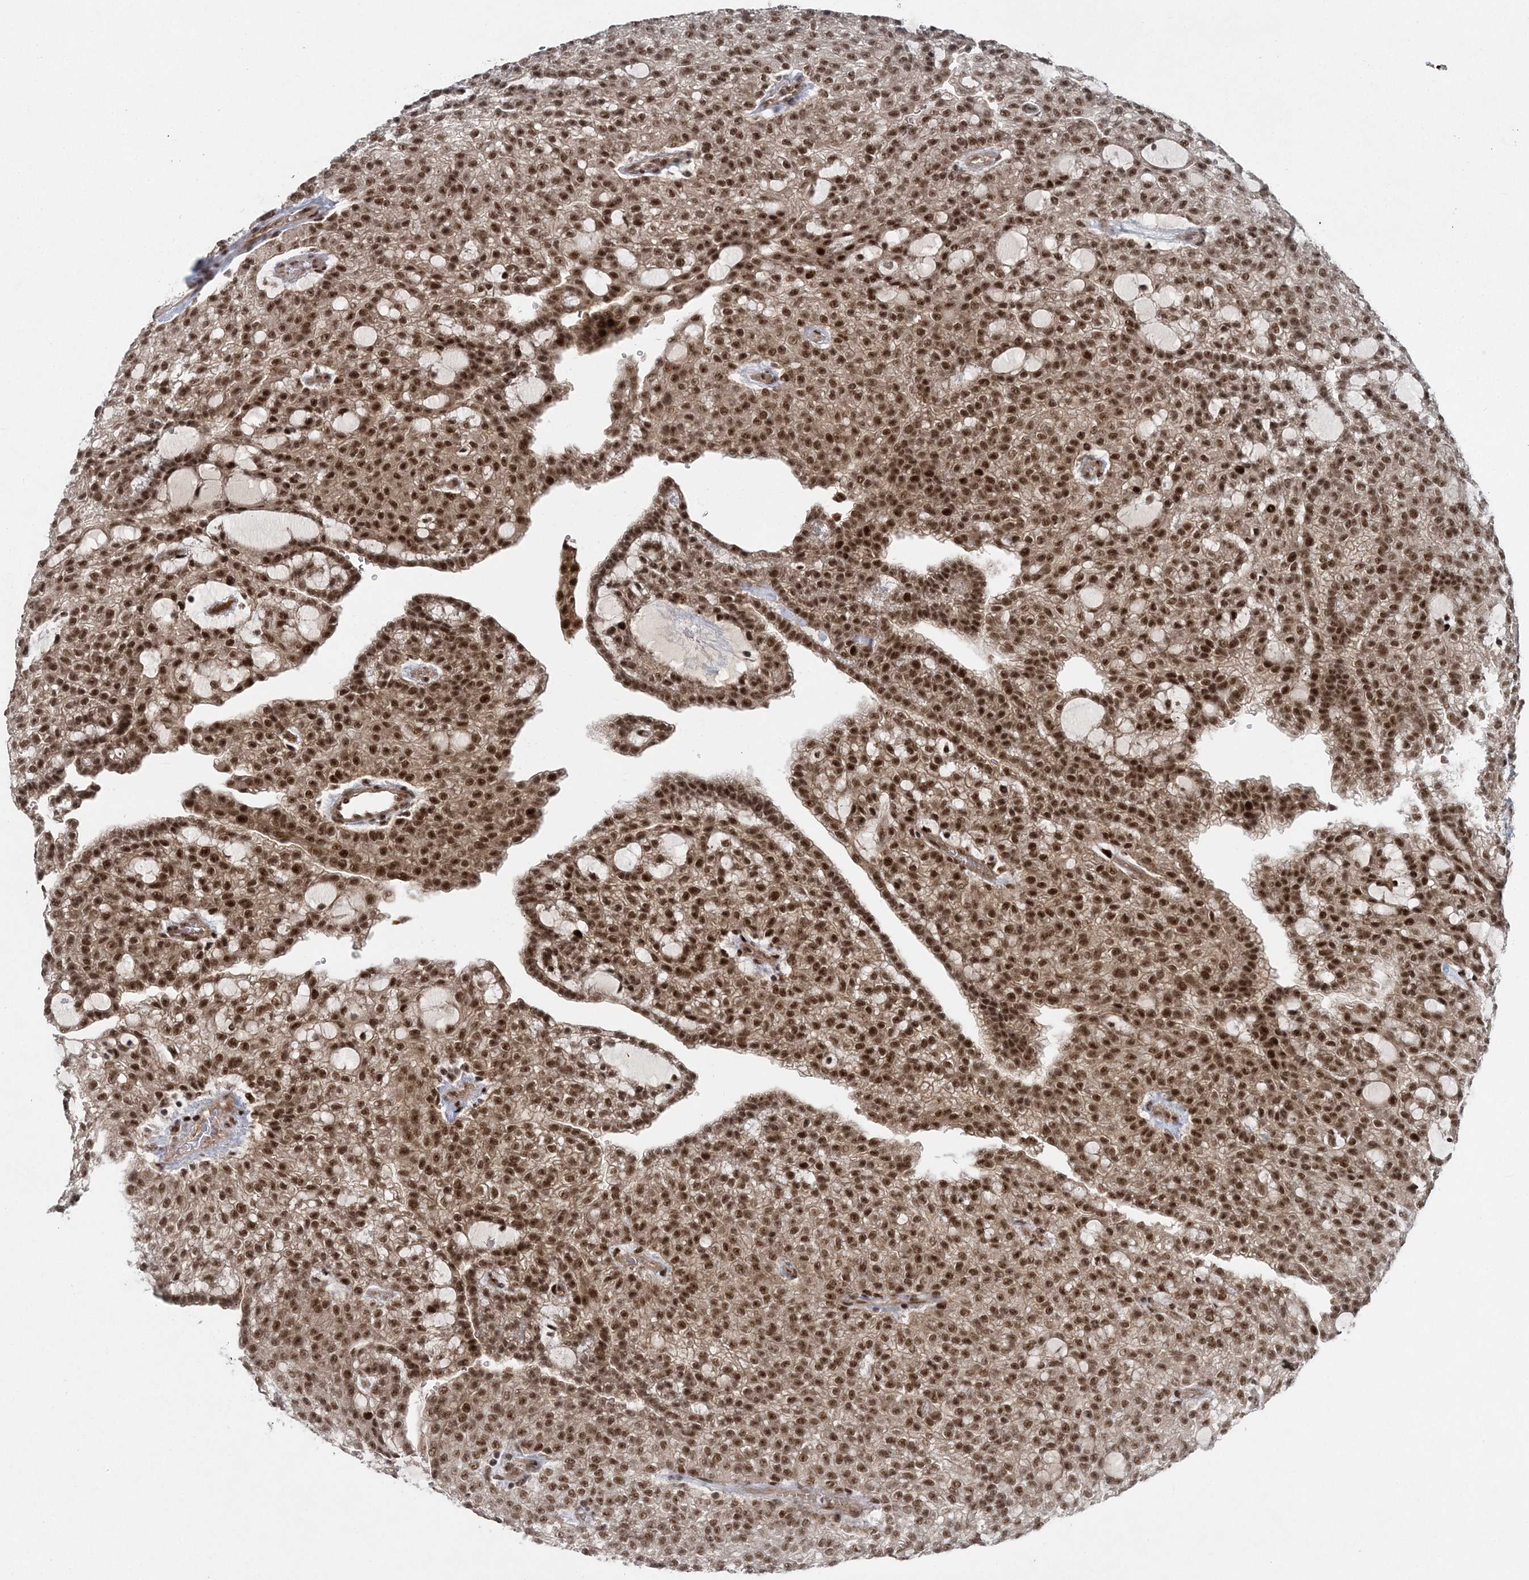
{"staining": {"intensity": "strong", "quantity": ">75%", "location": "nuclear"}, "tissue": "renal cancer", "cell_type": "Tumor cells", "image_type": "cancer", "snomed": [{"axis": "morphology", "description": "Adenocarcinoma, NOS"}, {"axis": "topography", "description": "Kidney"}], "caption": "This photomicrograph displays immunohistochemistry (IHC) staining of renal cancer (adenocarcinoma), with high strong nuclear staining in about >75% of tumor cells.", "gene": "CWC22", "patient": {"sex": "male", "age": 63}}